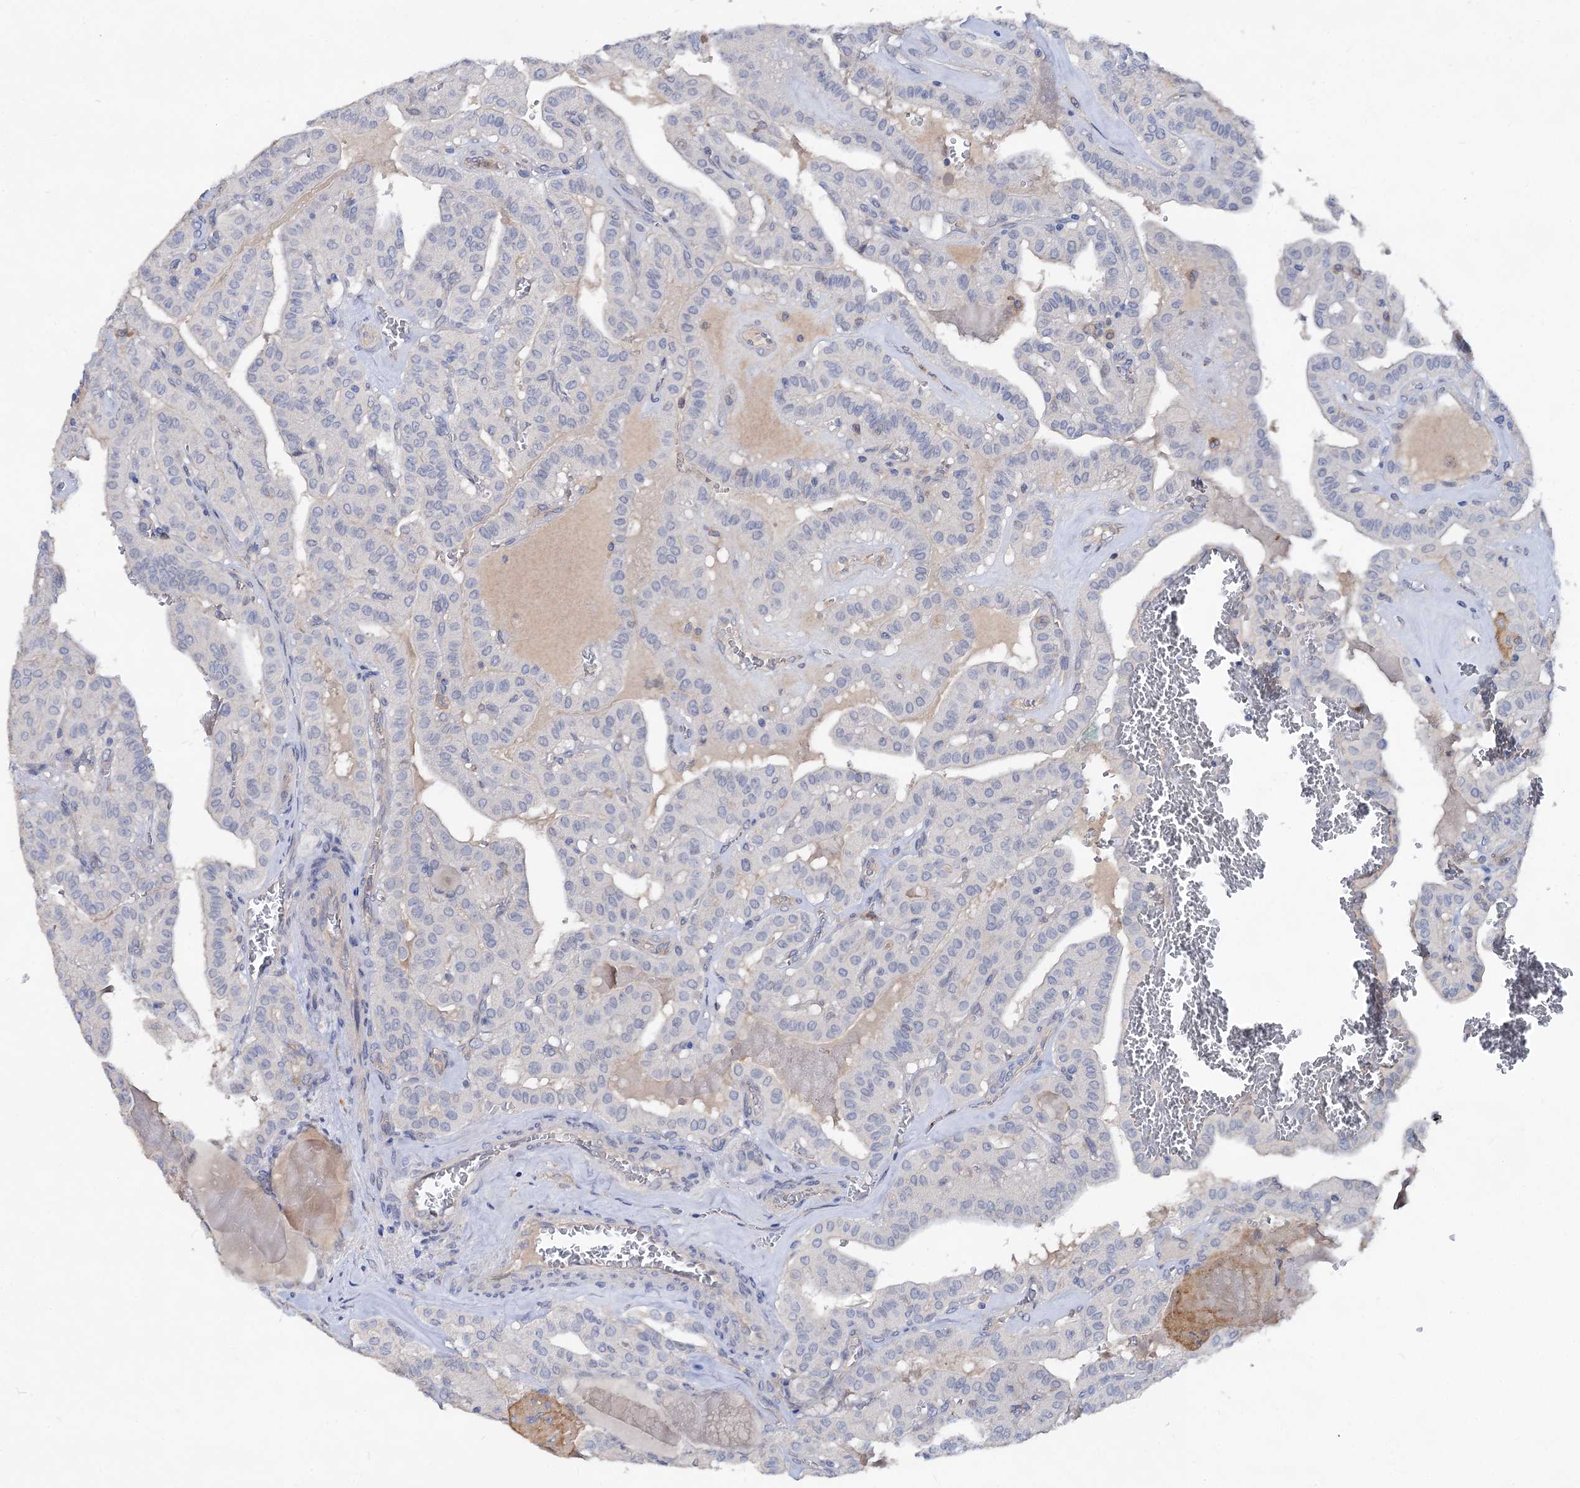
{"staining": {"intensity": "negative", "quantity": "none", "location": "none"}, "tissue": "thyroid cancer", "cell_type": "Tumor cells", "image_type": "cancer", "snomed": [{"axis": "morphology", "description": "Papillary adenocarcinoma, NOS"}, {"axis": "topography", "description": "Thyroid gland"}], "caption": "Thyroid papillary adenocarcinoma was stained to show a protein in brown. There is no significant expression in tumor cells.", "gene": "HVCN1", "patient": {"sex": "male", "age": 52}}